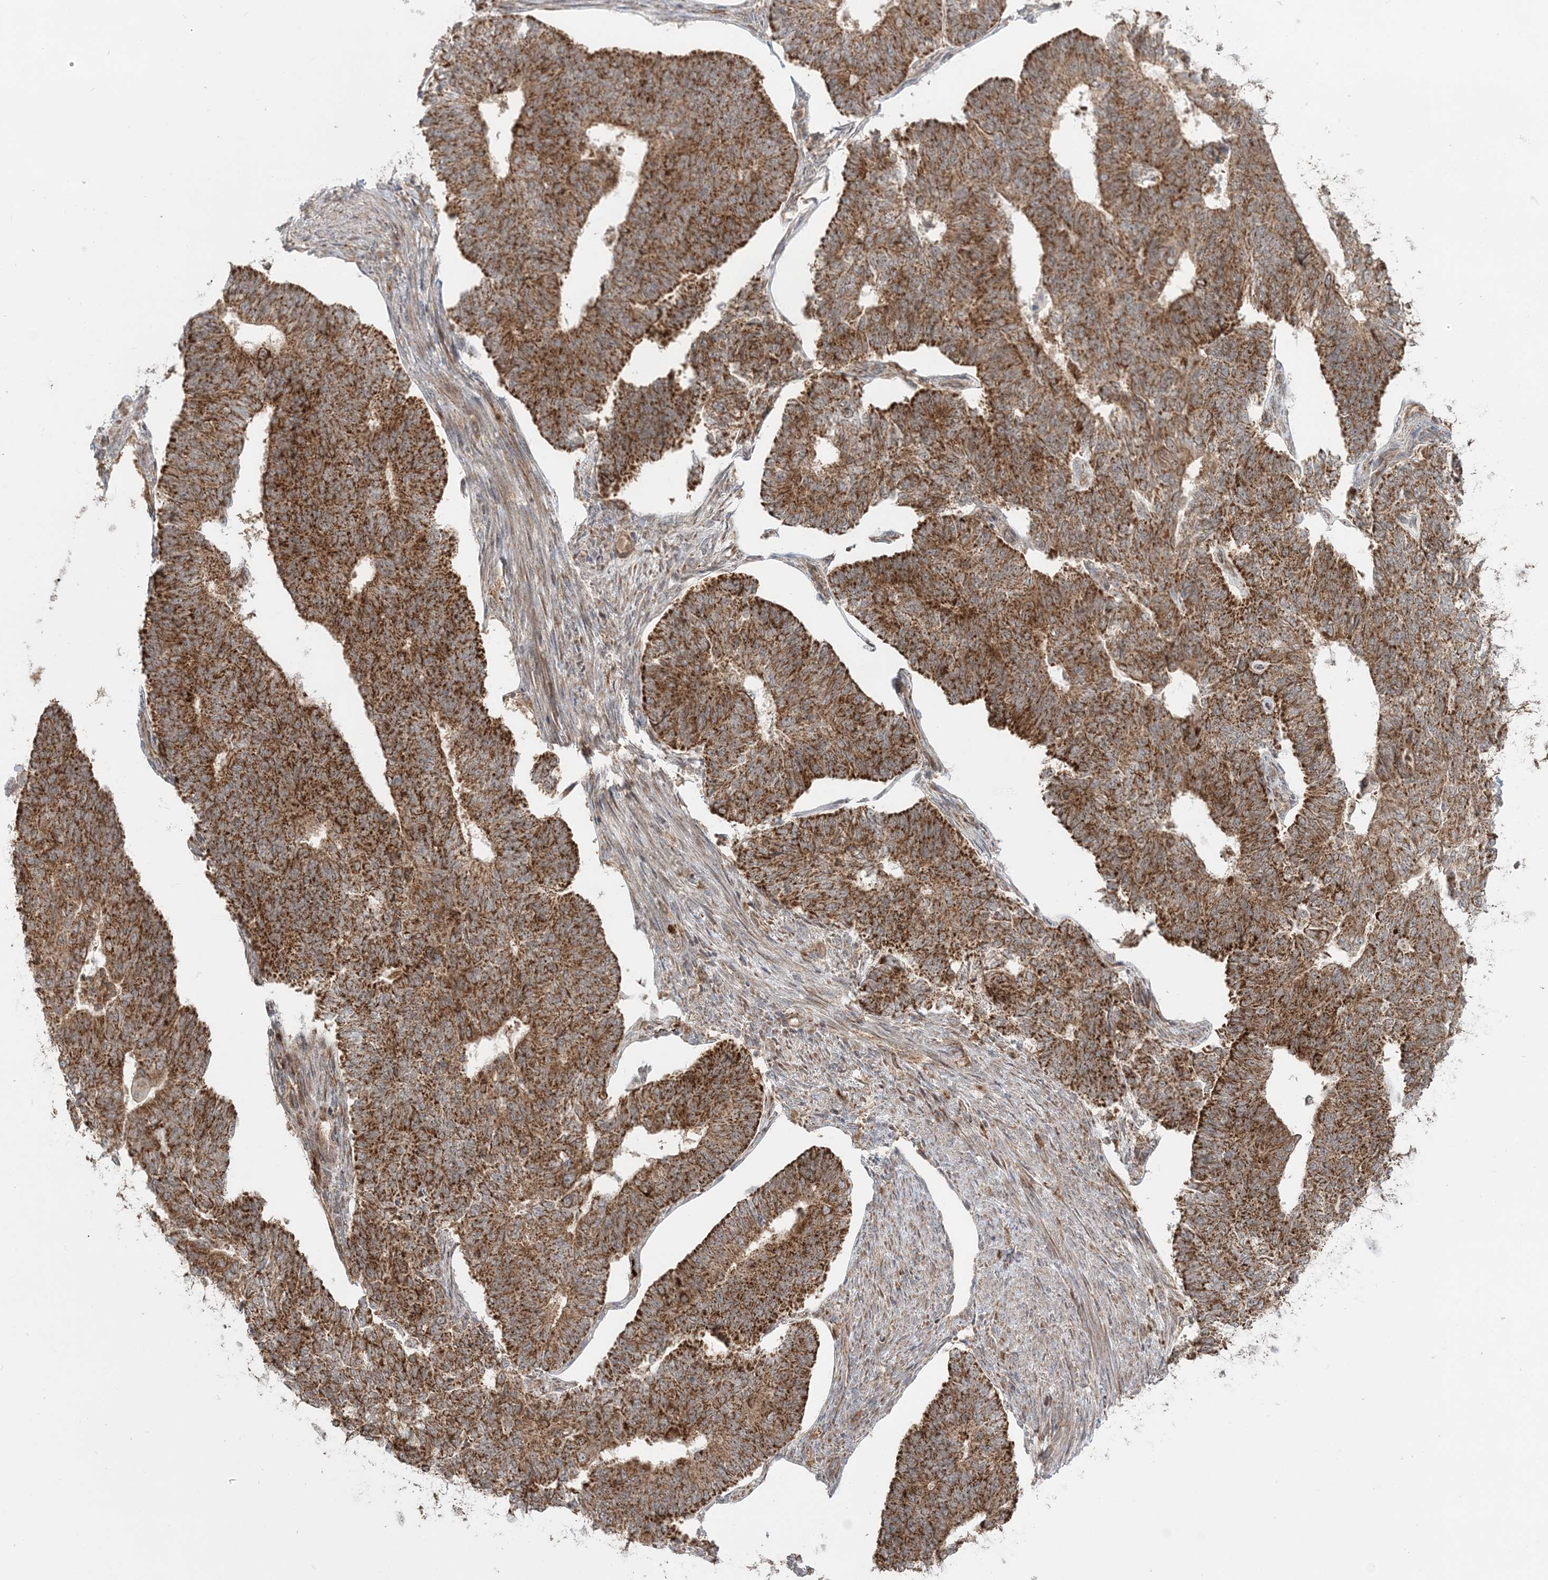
{"staining": {"intensity": "strong", "quantity": ">75%", "location": "cytoplasmic/membranous"}, "tissue": "endometrial cancer", "cell_type": "Tumor cells", "image_type": "cancer", "snomed": [{"axis": "morphology", "description": "Adenocarcinoma, NOS"}, {"axis": "topography", "description": "Endometrium"}], "caption": "The photomicrograph exhibits a brown stain indicating the presence of a protein in the cytoplasmic/membranous of tumor cells in endometrial cancer (adenocarcinoma).", "gene": "LRPPRC", "patient": {"sex": "female", "age": 32}}